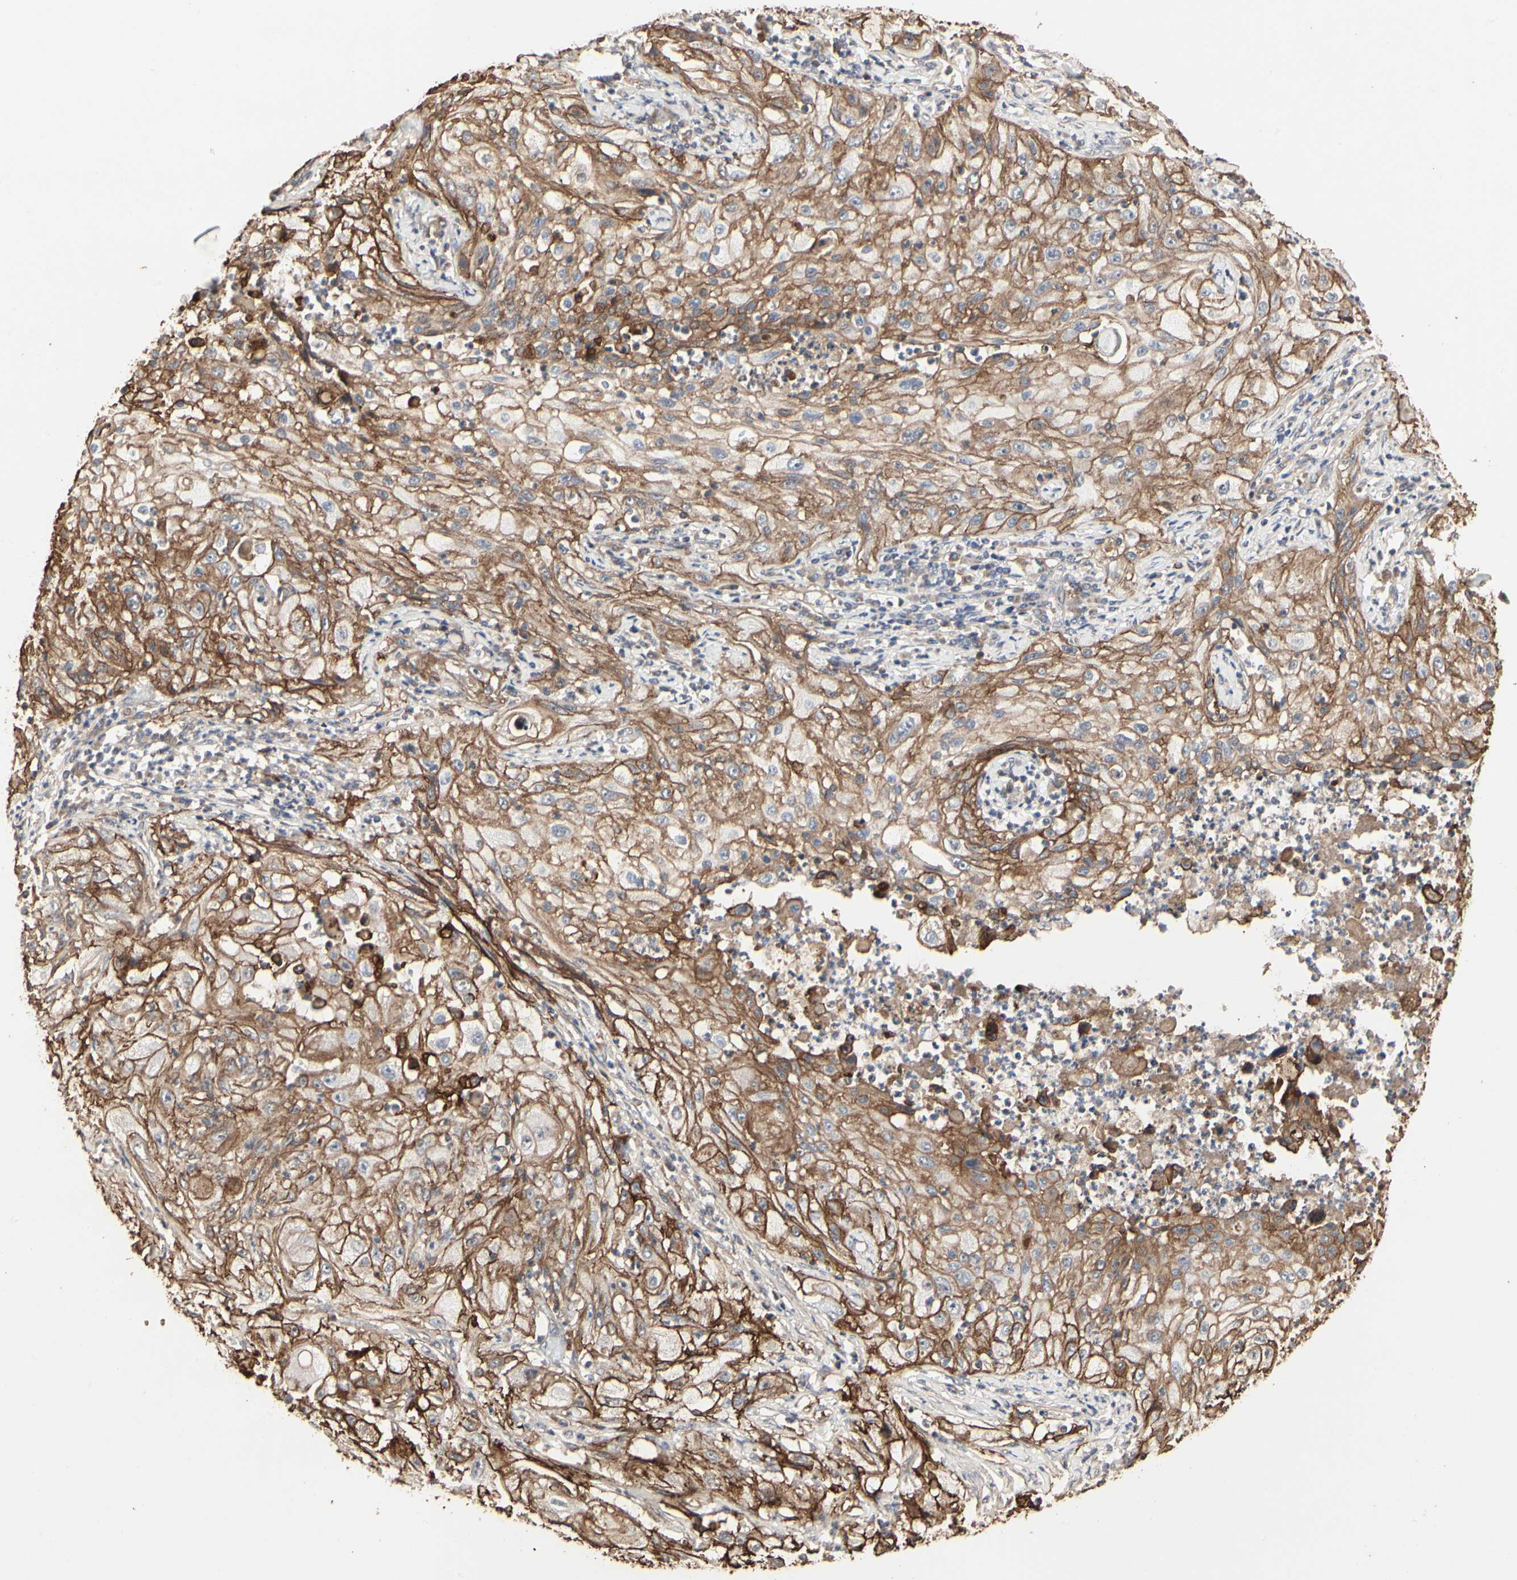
{"staining": {"intensity": "moderate", "quantity": ">75%", "location": "cytoplasmic/membranous"}, "tissue": "lung cancer", "cell_type": "Tumor cells", "image_type": "cancer", "snomed": [{"axis": "morphology", "description": "Inflammation, NOS"}, {"axis": "morphology", "description": "Squamous cell carcinoma, NOS"}, {"axis": "topography", "description": "Lymph node"}, {"axis": "topography", "description": "Soft tissue"}, {"axis": "topography", "description": "Lung"}], "caption": "Protein expression by immunohistochemistry reveals moderate cytoplasmic/membranous expression in about >75% of tumor cells in lung cancer.", "gene": "TAOK1", "patient": {"sex": "male", "age": 66}}